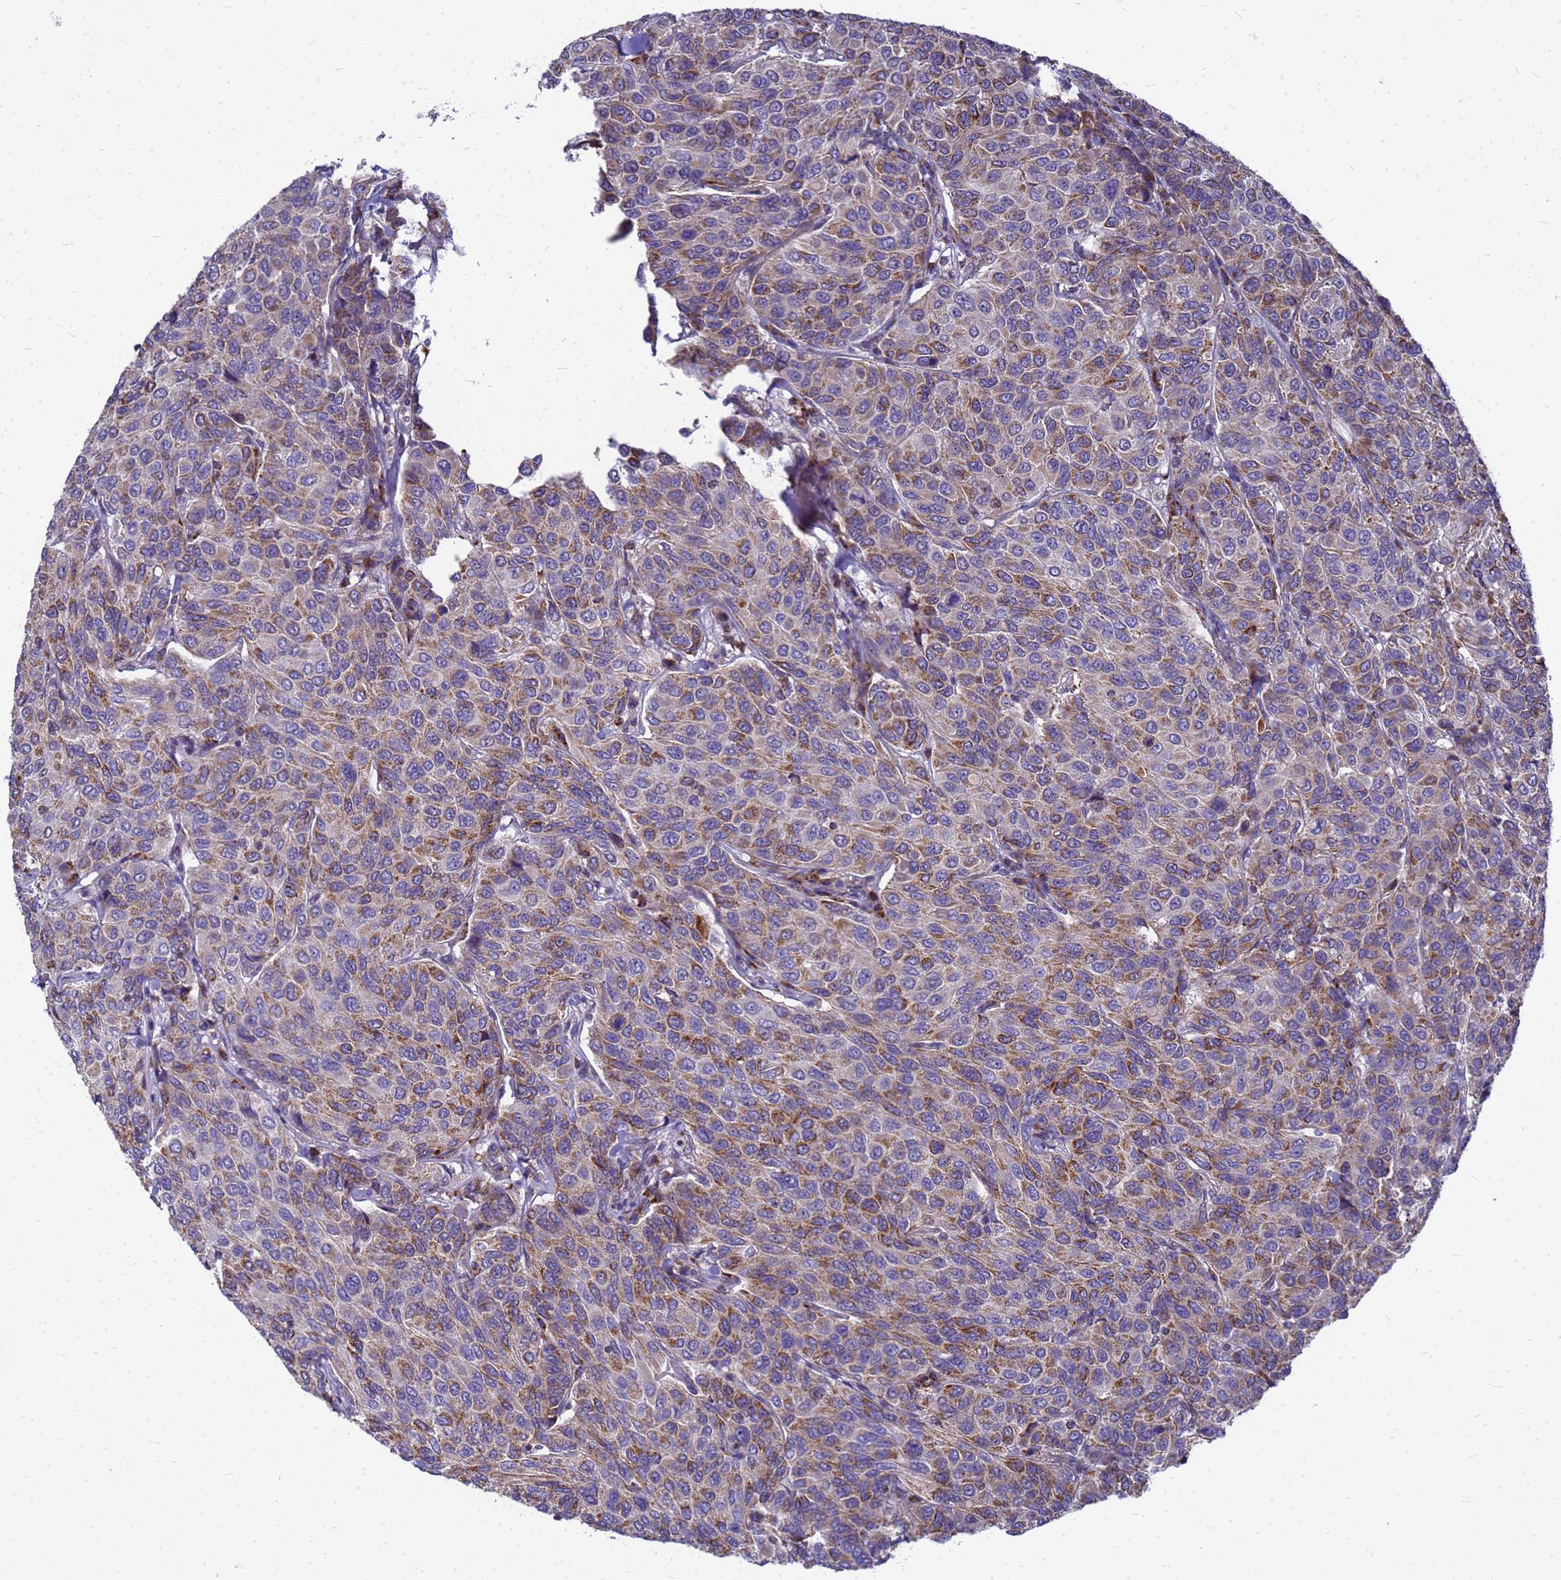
{"staining": {"intensity": "moderate", "quantity": "<25%", "location": "cytoplasmic/membranous"}, "tissue": "breast cancer", "cell_type": "Tumor cells", "image_type": "cancer", "snomed": [{"axis": "morphology", "description": "Duct carcinoma"}, {"axis": "topography", "description": "Breast"}], "caption": "Moderate cytoplasmic/membranous expression for a protein is identified in approximately <25% of tumor cells of intraductal carcinoma (breast) using immunohistochemistry (IHC).", "gene": "CMC4", "patient": {"sex": "female", "age": 55}}